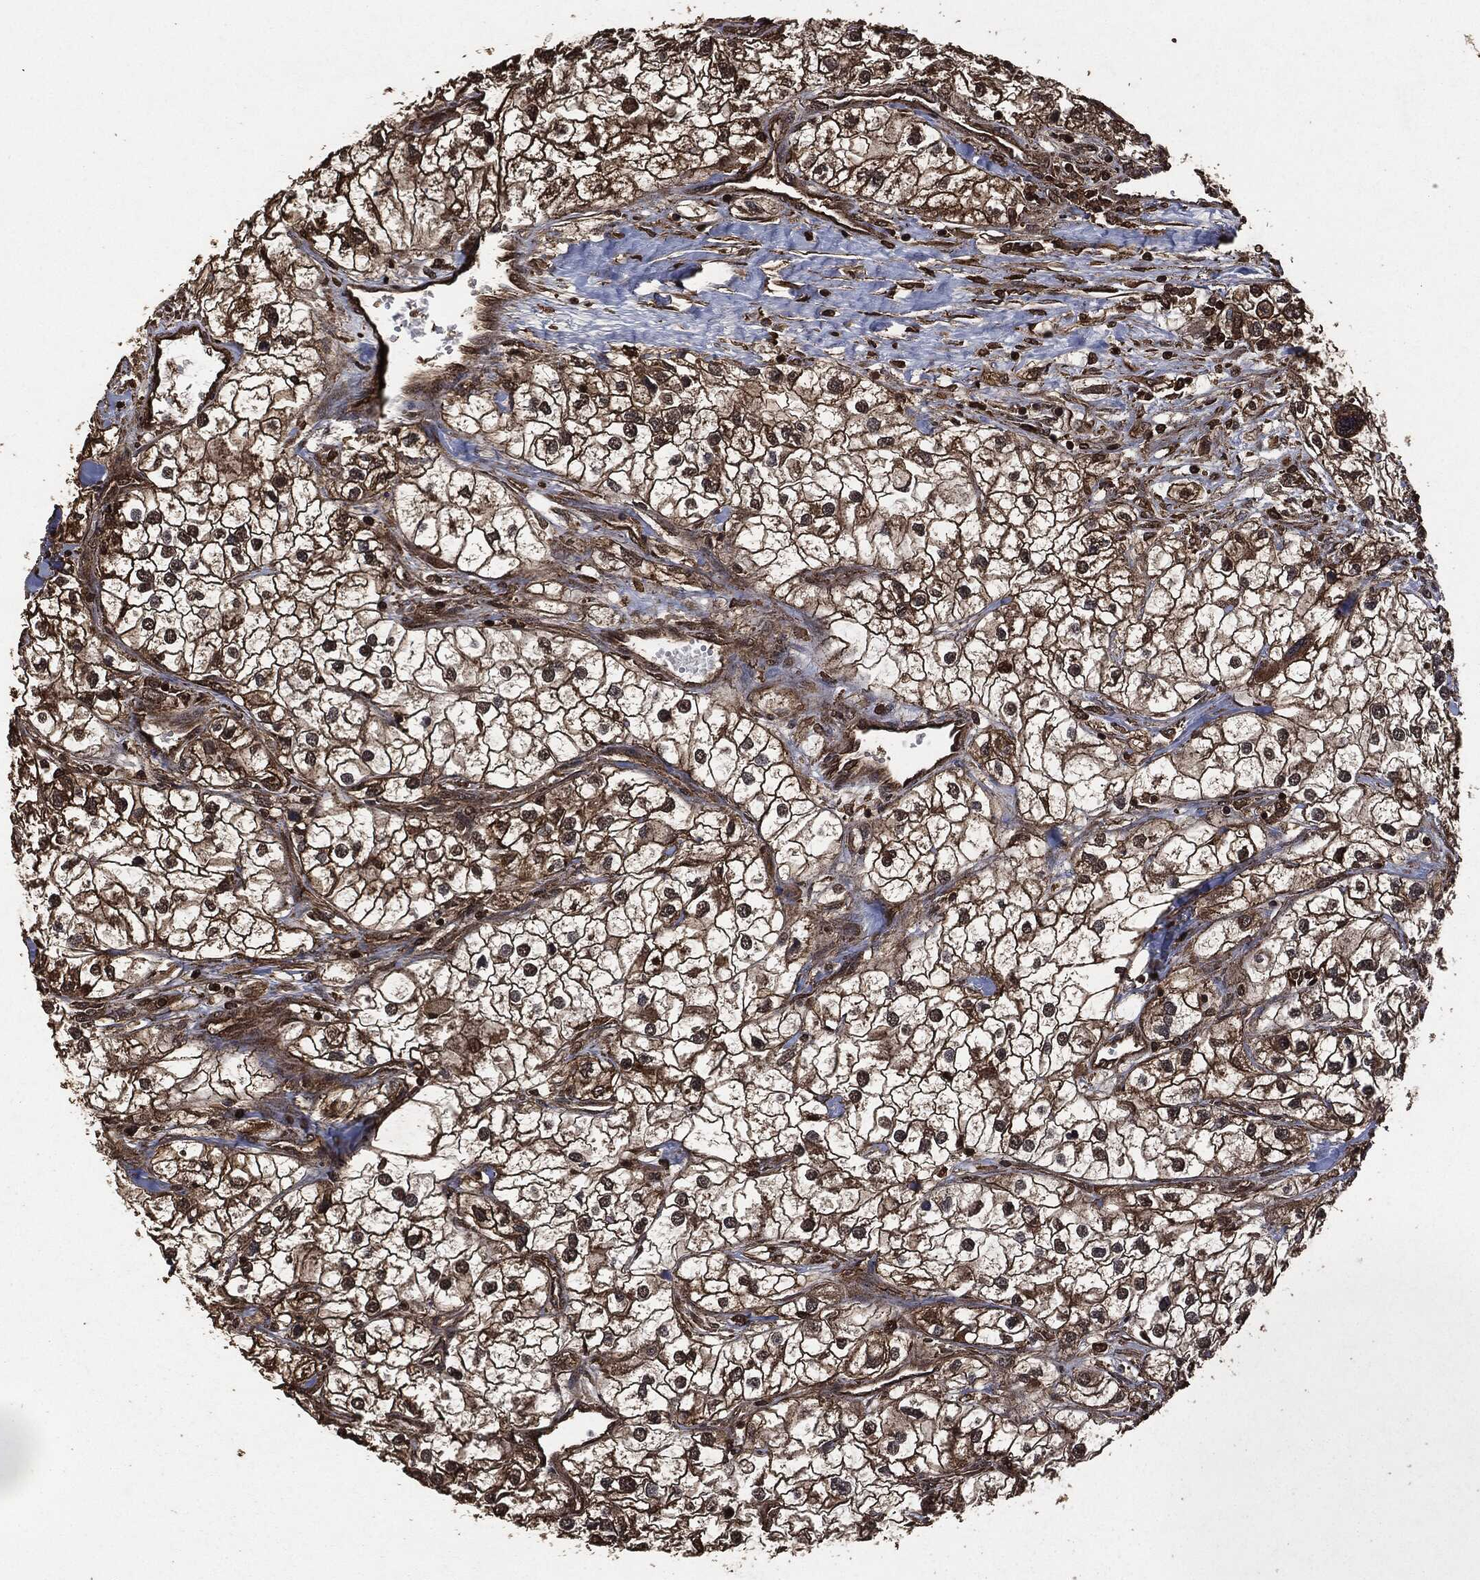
{"staining": {"intensity": "strong", "quantity": "25%-75%", "location": "cytoplasmic/membranous"}, "tissue": "renal cancer", "cell_type": "Tumor cells", "image_type": "cancer", "snomed": [{"axis": "morphology", "description": "Adenocarcinoma, NOS"}, {"axis": "topography", "description": "Kidney"}], "caption": "A micrograph of renal cancer (adenocarcinoma) stained for a protein demonstrates strong cytoplasmic/membranous brown staining in tumor cells. Nuclei are stained in blue.", "gene": "HRAS", "patient": {"sex": "male", "age": 59}}